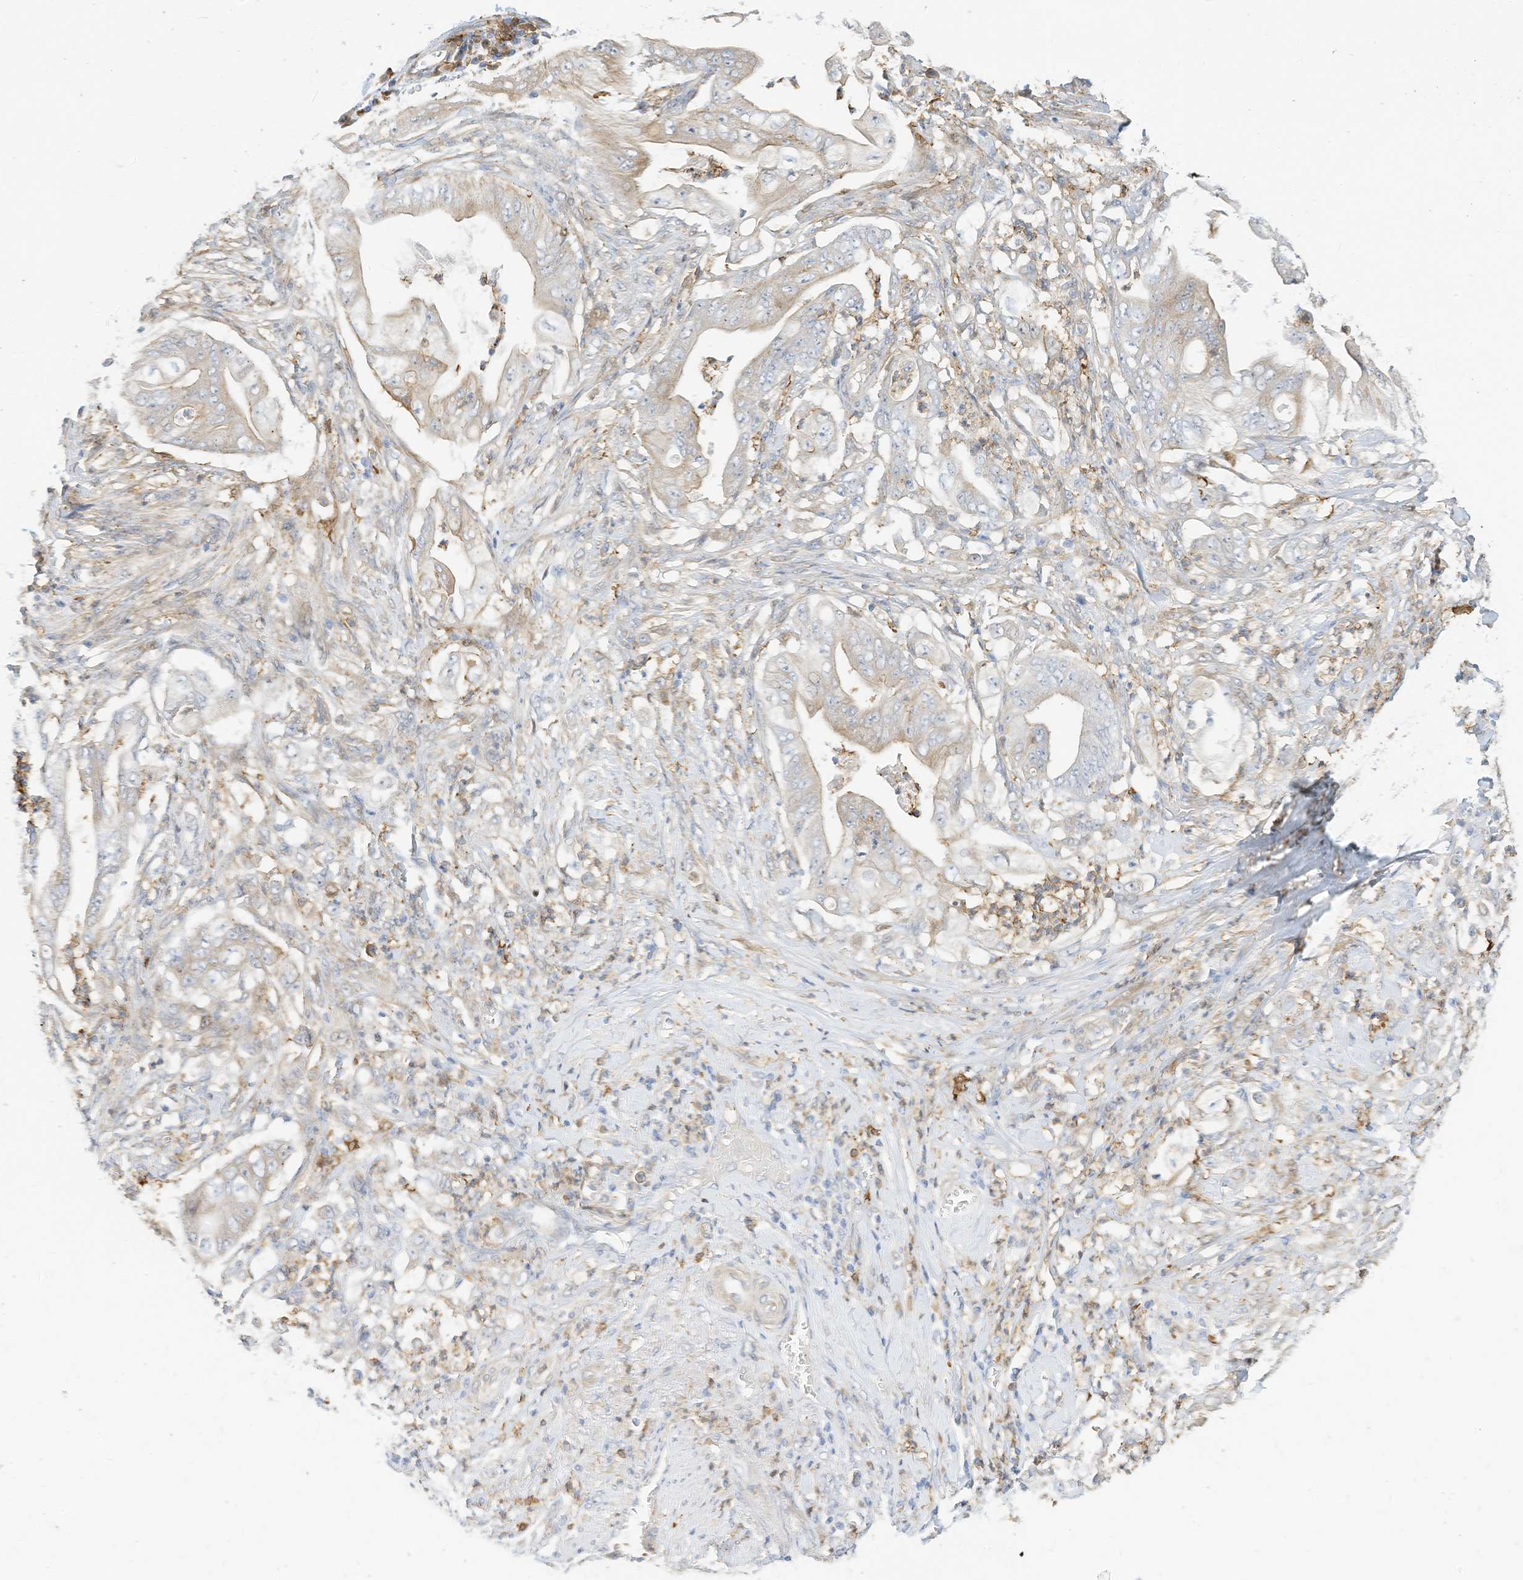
{"staining": {"intensity": "negative", "quantity": "none", "location": "none"}, "tissue": "stomach cancer", "cell_type": "Tumor cells", "image_type": "cancer", "snomed": [{"axis": "morphology", "description": "Adenocarcinoma, NOS"}, {"axis": "topography", "description": "Stomach"}], "caption": "There is no significant positivity in tumor cells of stomach adenocarcinoma. (Stains: DAB (3,3'-diaminobenzidine) immunohistochemistry (IHC) with hematoxylin counter stain, Microscopy: brightfield microscopy at high magnification).", "gene": "ATP13A1", "patient": {"sex": "female", "age": 73}}